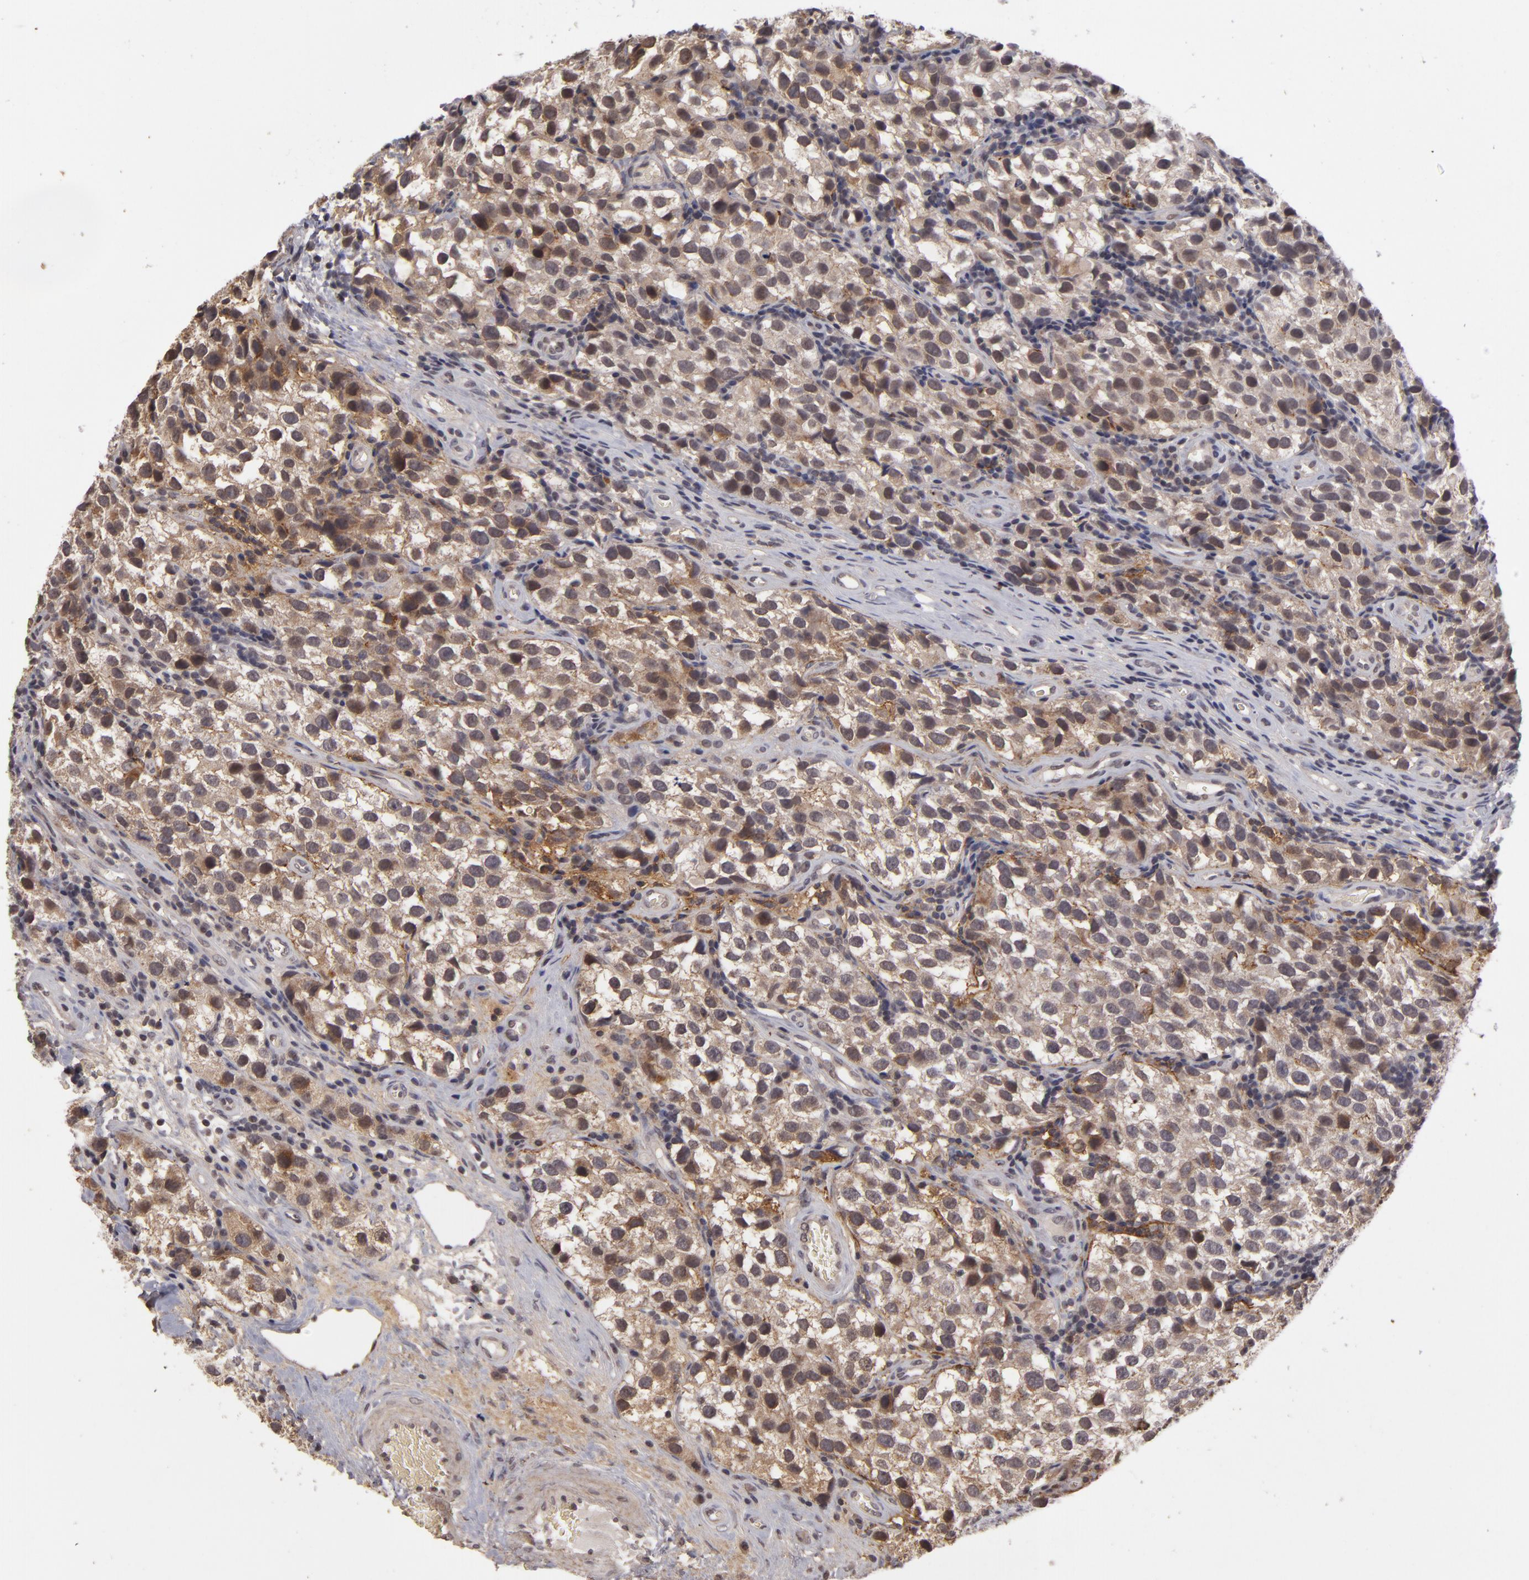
{"staining": {"intensity": "moderate", "quantity": "25%-75%", "location": "cytoplasmic/membranous"}, "tissue": "testis cancer", "cell_type": "Tumor cells", "image_type": "cancer", "snomed": [{"axis": "morphology", "description": "Seminoma, NOS"}, {"axis": "topography", "description": "Testis"}], "caption": "About 25%-75% of tumor cells in seminoma (testis) exhibit moderate cytoplasmic/membranous protein staining as visualized by brown immunohistochemical staining.", "gene": "DFFA", "patient": {"sex": "male", "age": 39}}